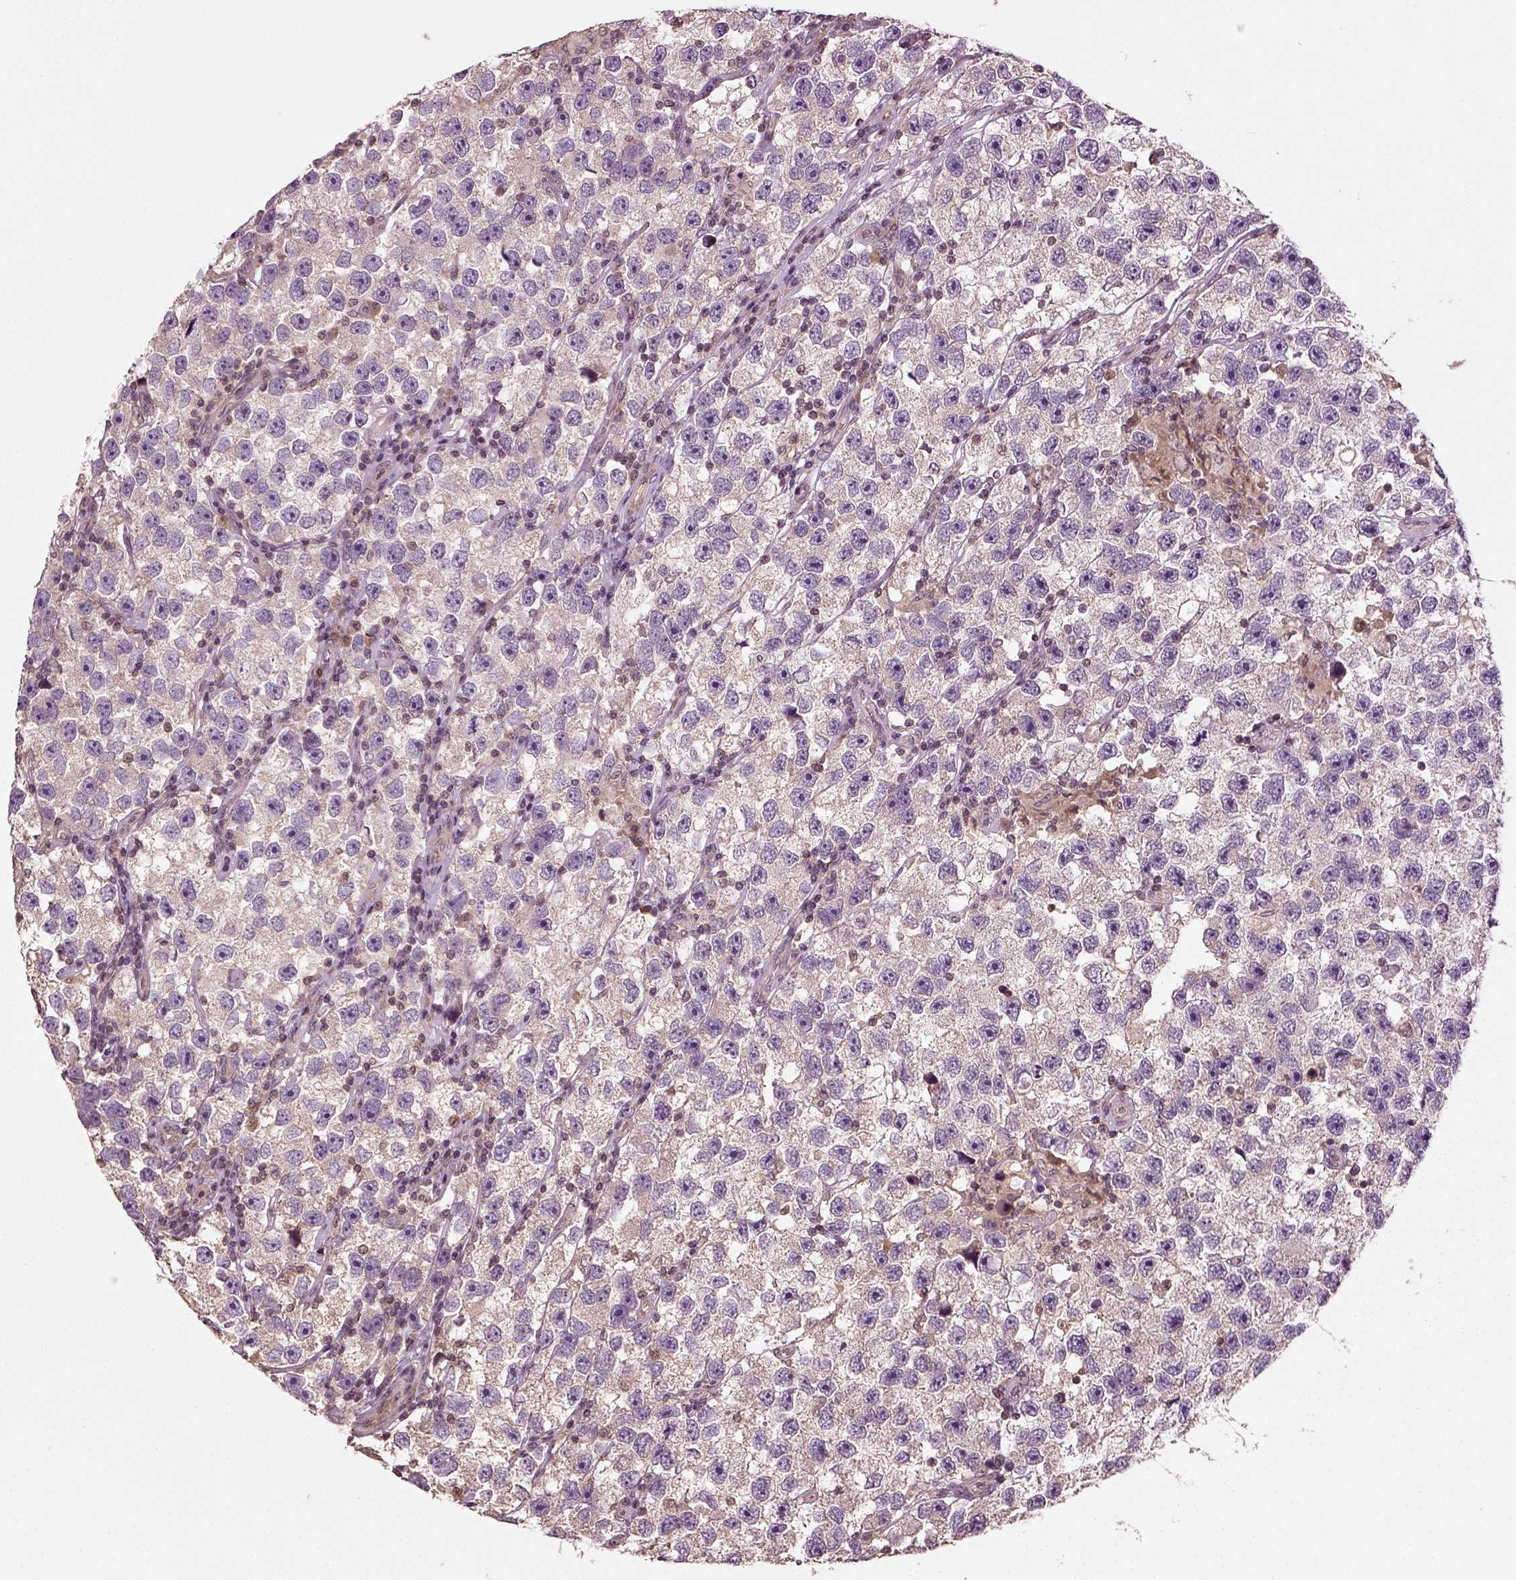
{"staining": {"intensity": "negative", "quantity": "none", "location": "none"}, "tissue": "testis cancer", "cell_type": "Tumor cells", "image_type": "cancer", "snomed": [{"axis": "morphology", "description": "Seminoma, NOS"}, {"axis": "topography", "description": "Testis"}], "caption": "Human testis cancer (seminoma) stained for a protein using IHC reveals no expression in tumor cells.", "gene": "ERV3-1", "patient": {"sex": "male", "age": 26}}